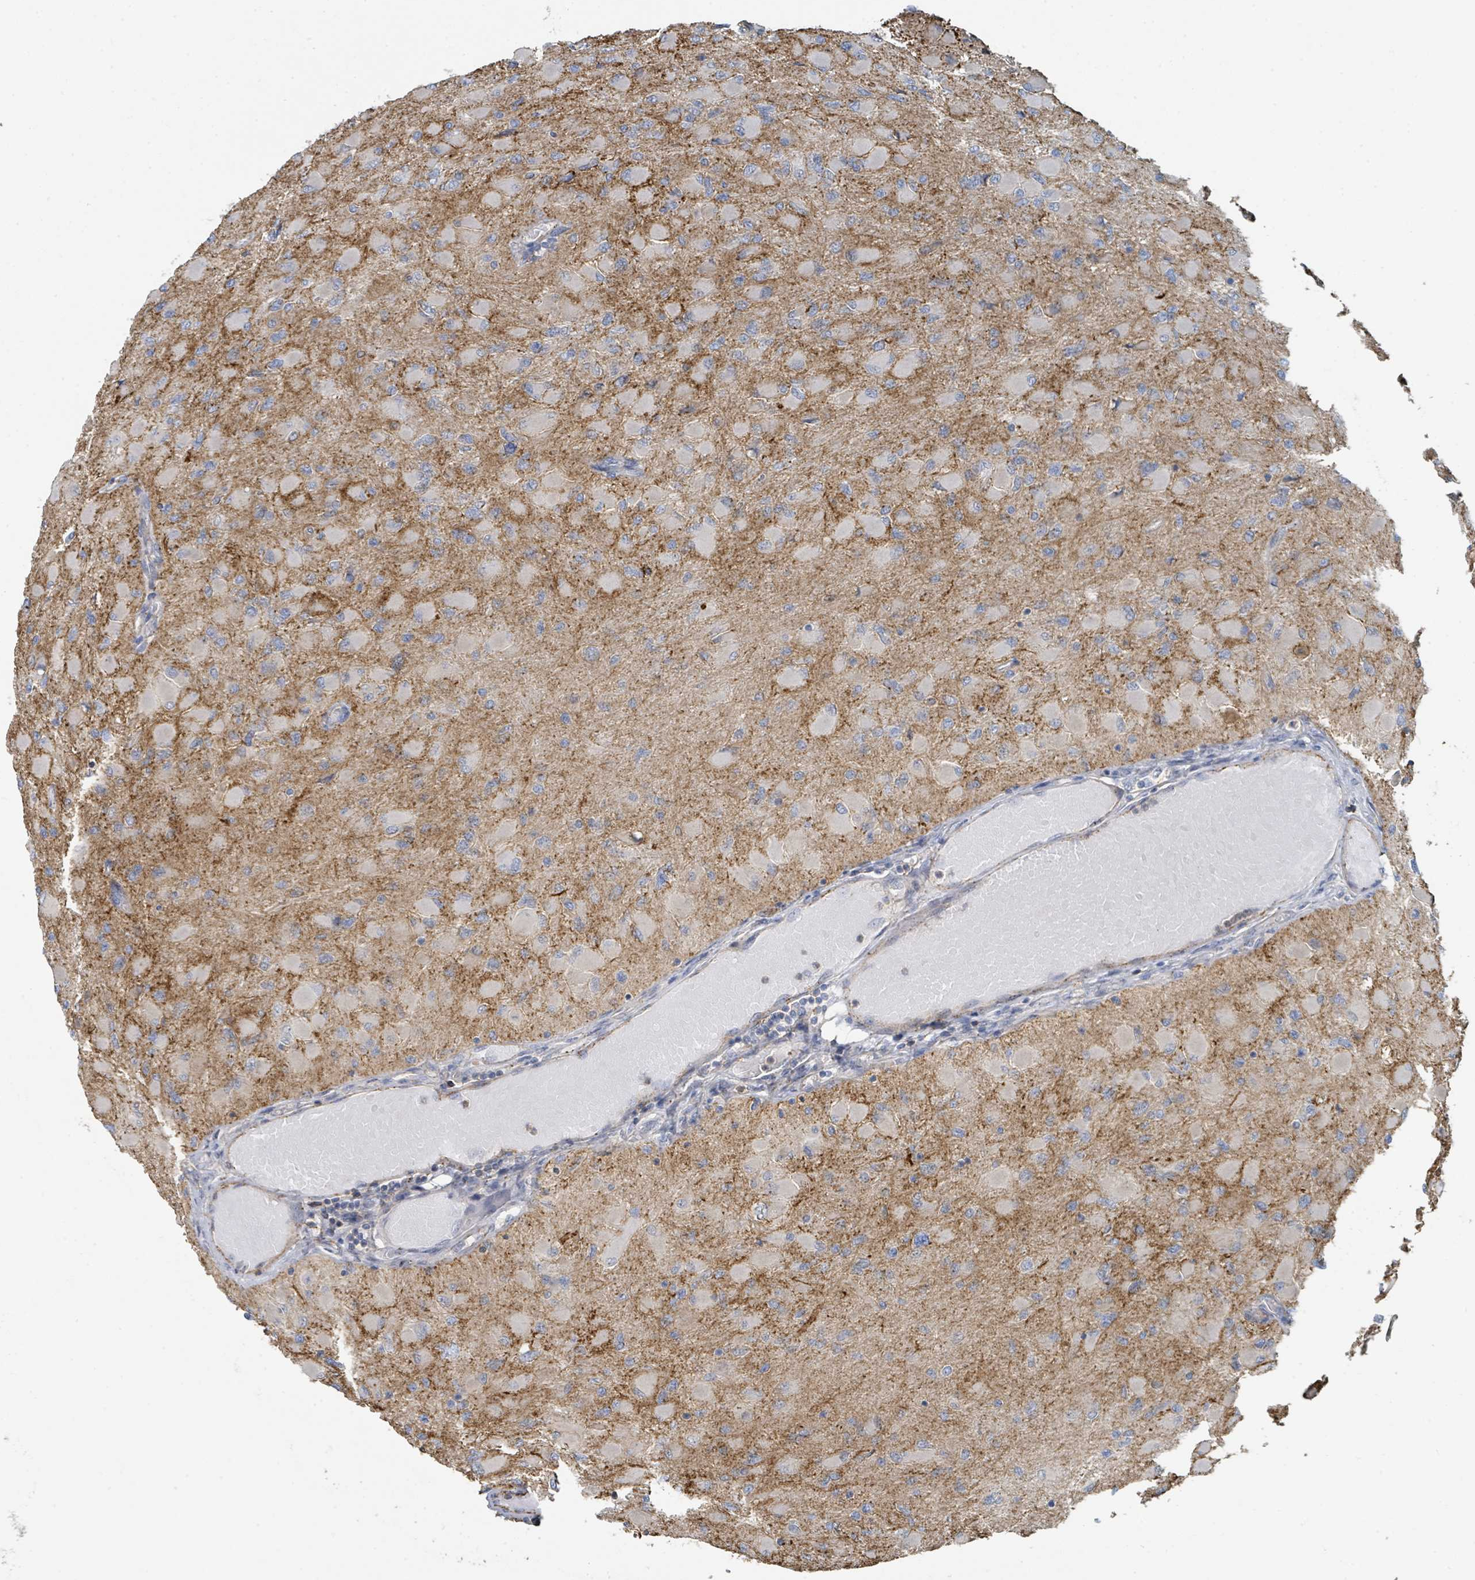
{"staining": {"intensity": "negative", "quantity": "none", "location": "none"}, "tissue": "glioma", "cell_type": "Tumor cells", "image_type": "cancer", "snomed": [{"axis": "morphology", "description": "Glioma, malignant, High grade"}, {"axis": "topography", "description": "Cerebral cortex"}], "caption": "A histopathology image of malignant glioma (high-grade) stained for a protein demonstrates no brown staining in tumor cells.", "gene": "LRRC42", "patient": {"sex": "female", "age": 36}}